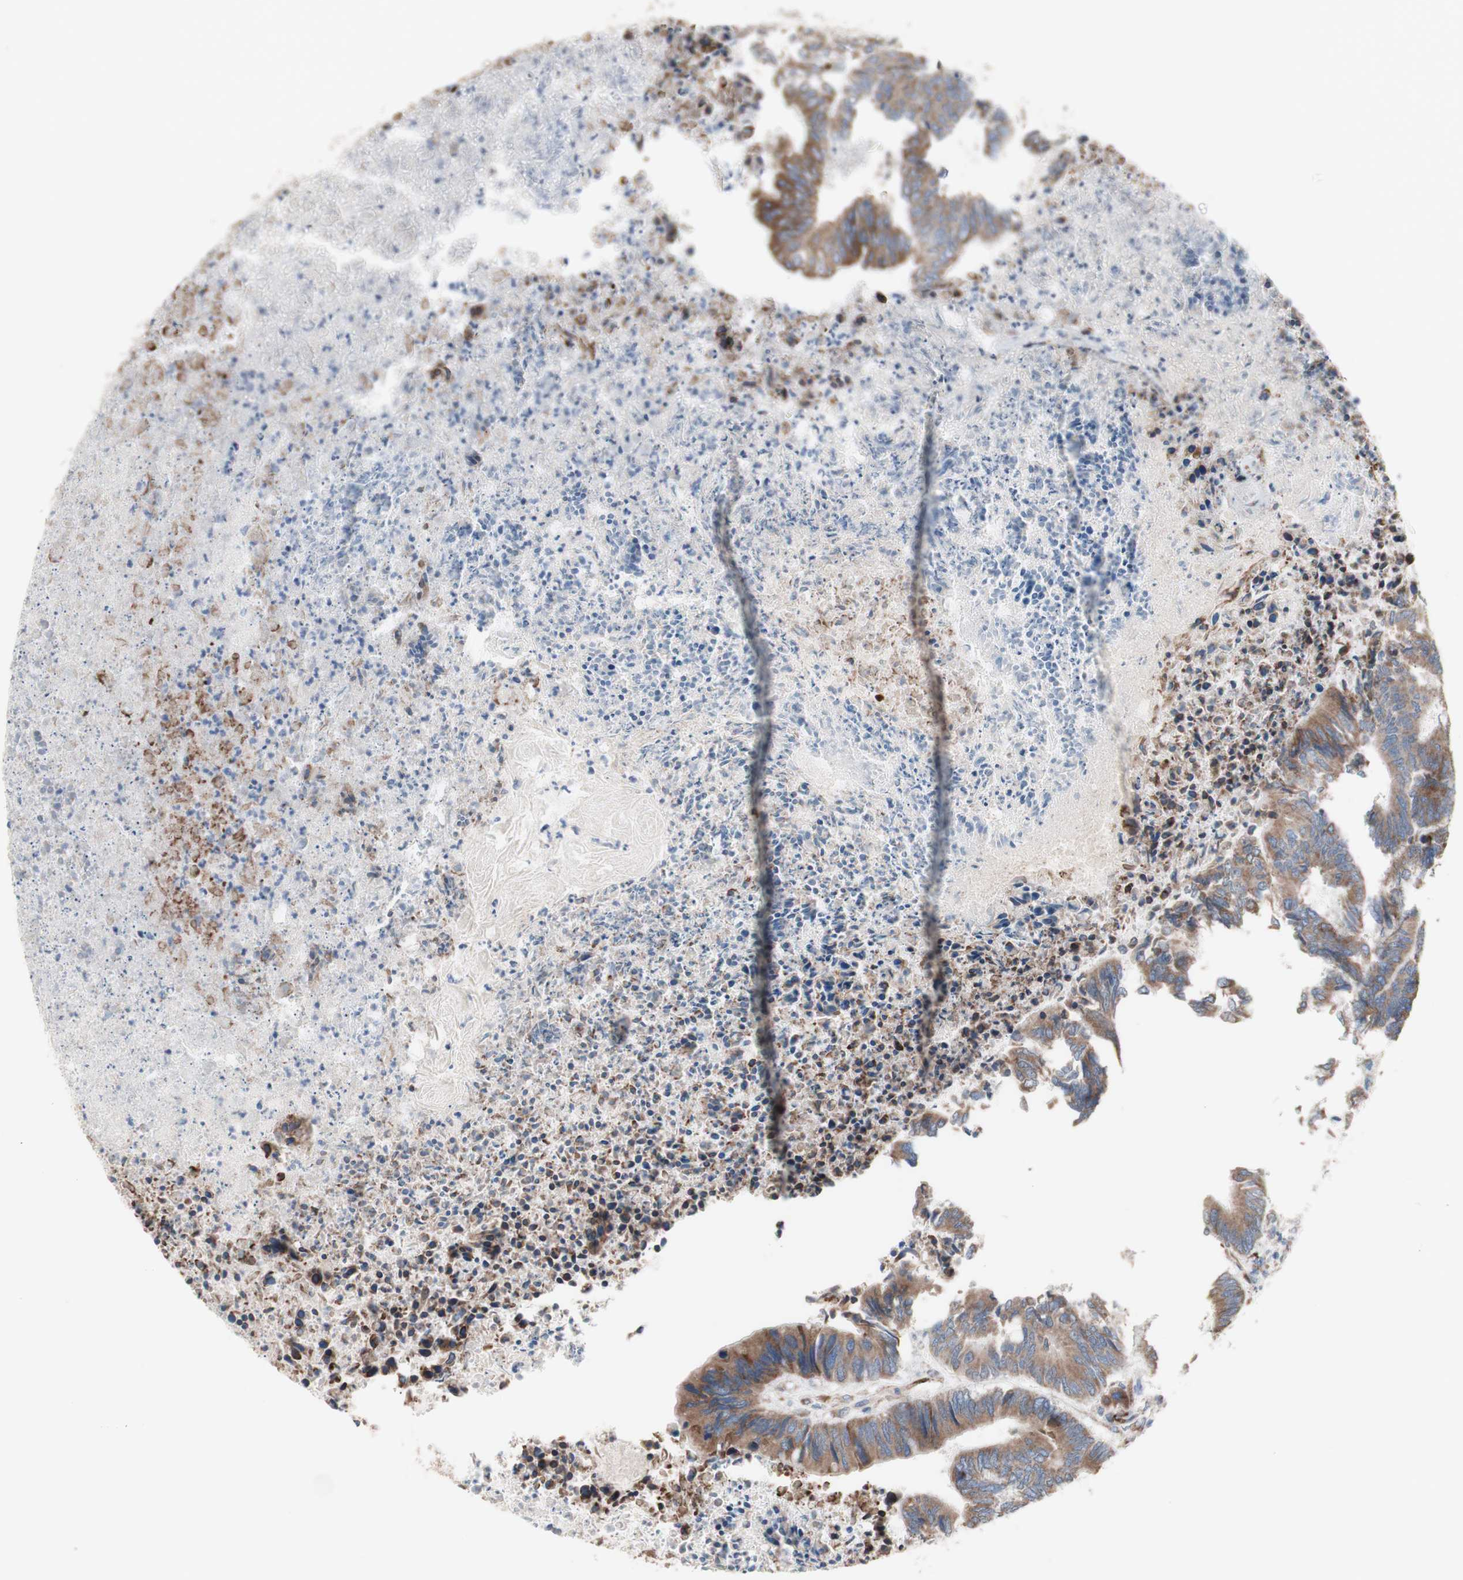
{"staining": {"intensity": "moderate", "quantity": ">75%", "location": "cytoplasmic/membranous"}, "tissue": "colorectal cancer", "cell_type": "Tumor cells", "image_type": "cancer", "snomed": [{"axis": "morphology", "description": "Adenocarcinoma, NOS"}, {"axis": "topography", "description": "Rectum"}], "caption": "Human colorectal adenocarcinoma stained for a protein (brown) displays moderate cytoplasmic/membranous positive positivity in approximately >75% of tumor cells.", "gene": "AGPAT5", "patient": {"sex": "male", "age": 63}}